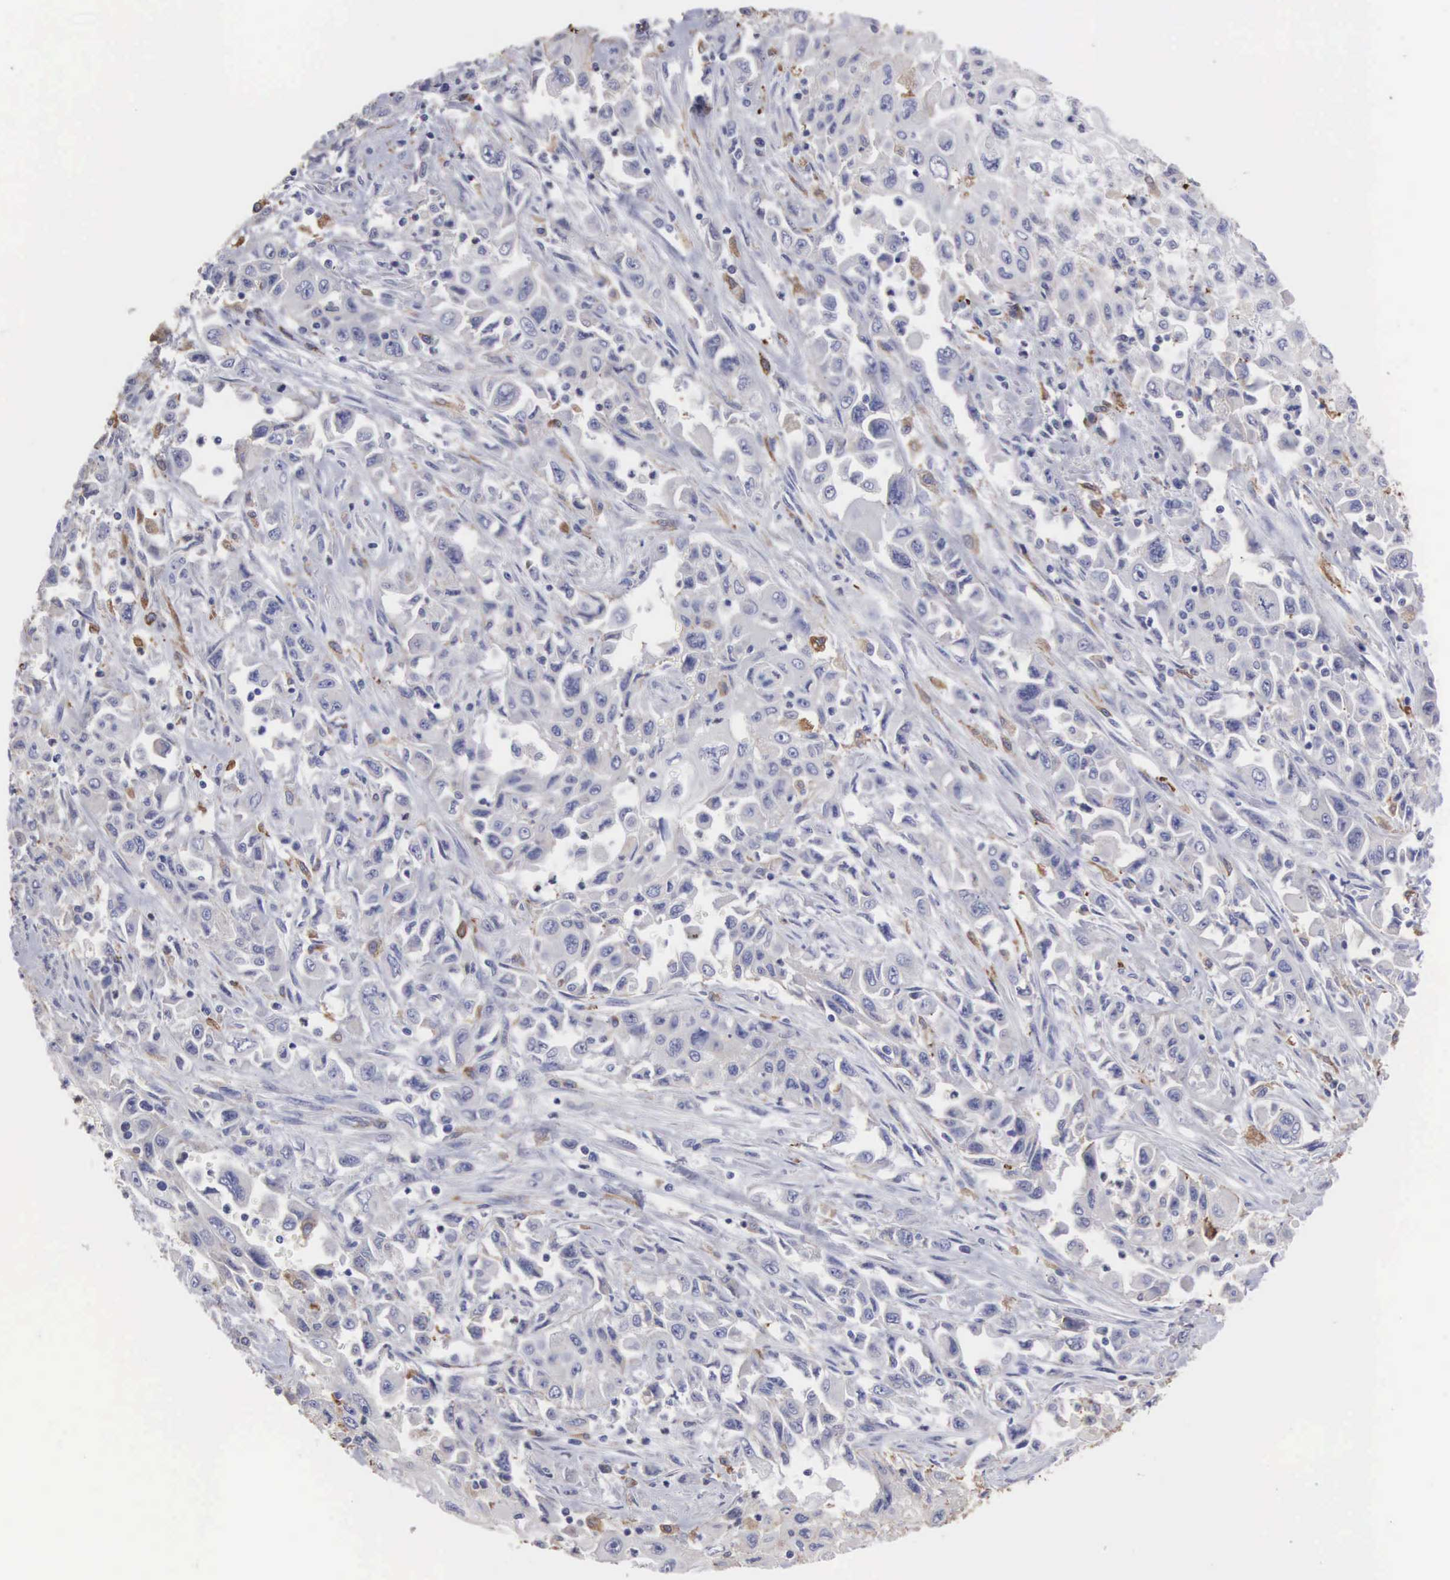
{"staining": {"intensity": "negative", "quantity": "none", "location": "none"}, "tissue": "pancreatic cancer", "cell_type": "Tumor cells", "image_type": "cancer", "snomed": [{"axis": "morphology", "description": "Adenocarcinoma, NOS"}, {"axis": "topography", "description": "Pancreas"}], "caption": "This is an IHC image of human pancreatic cancer (adenocarcinoma). There is no positivity in tumor cells.", "gene": "LIN52", "patient": {"sex": "male", "age": 70}}